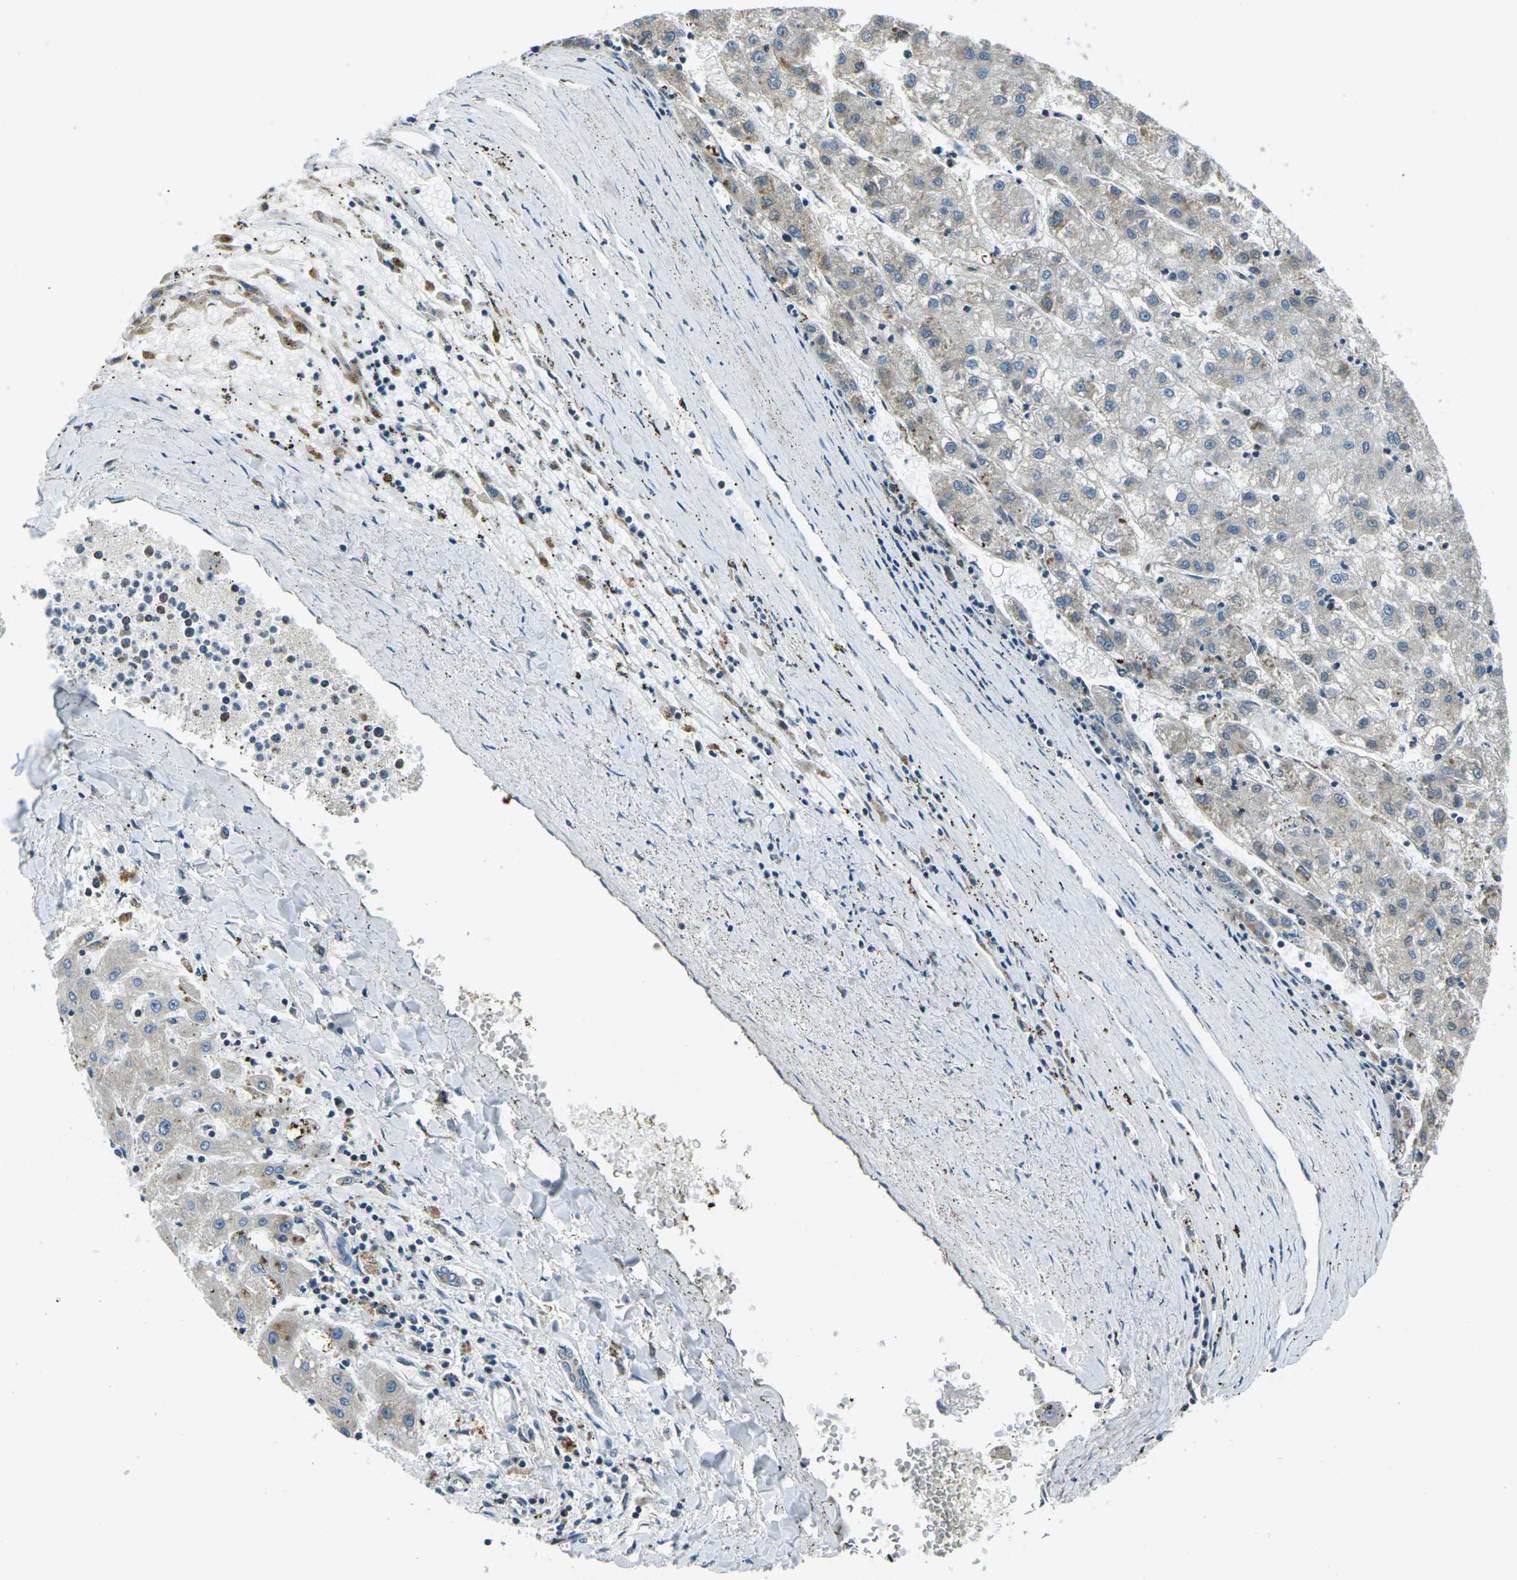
{"staining": {"intensity": "weak", "quantity": "<25%", "location": "cytoplasmic/membranous"}, "tissue": "liver cancer", "cell_type": "Tumor cells", "image_type": "cancer", "snomed": [{"axis": "morphology", "description": "Carcinoma, Hepatocellular, NOS"}, {"axis": "topography", "description": "Liver"}], "caption": "A high-resolution image shows IHC staining of liver cancer, which shows no significant expression in tumor cells.", "gene": "IRF3", "patient": {"sex": "male", "age": 72}}